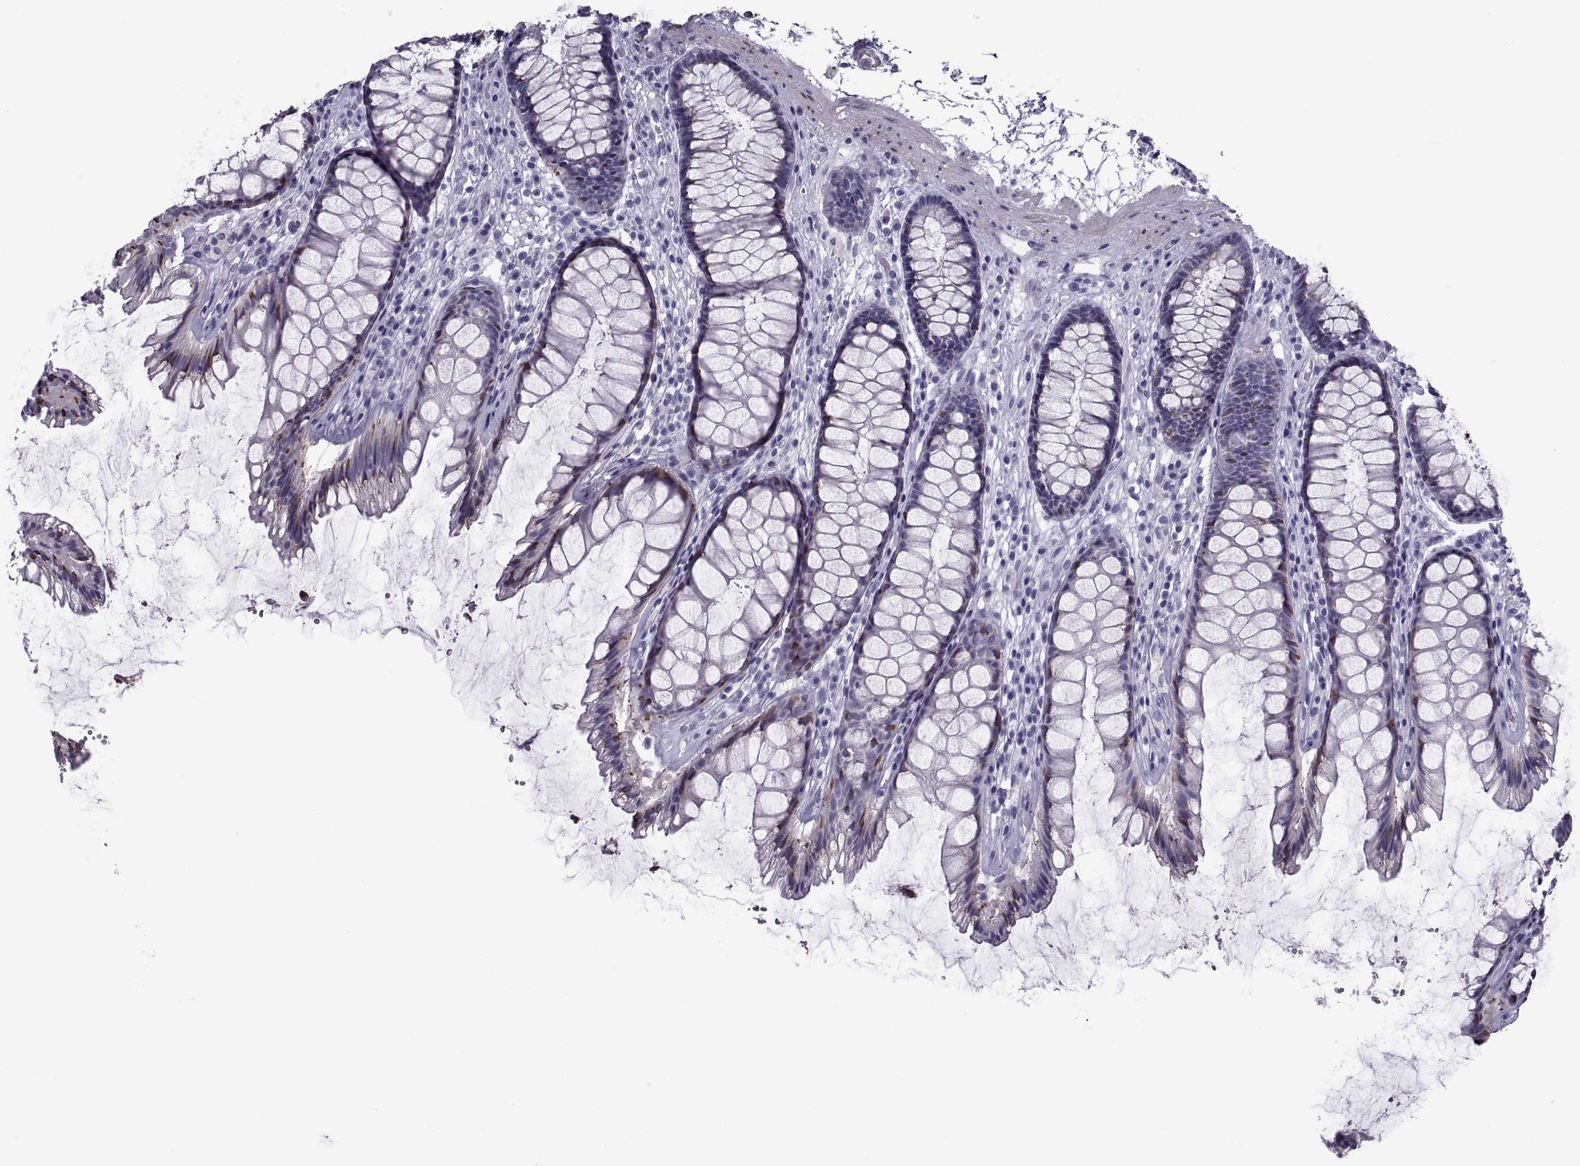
{"staining": {"intensity": "moderate", "quantity": "<25%", "location": "cytoplasmic/membranous"}, "tissue": "rectum", "cell_type": "Glandular cells", "image_type": "normal", "snomed": [{"axis": "morphology", "description": "Normal tissue, NOS"}, {"axis": "topography", "description": "Rectum"}], "caption": "Protein staining of unremarkable rectum shows moderate cytoplasmic/membranous staining in about <25% of glandular cells.", "gene": "MAGEB1", "patient": {"sex": "male", "age": 72}}